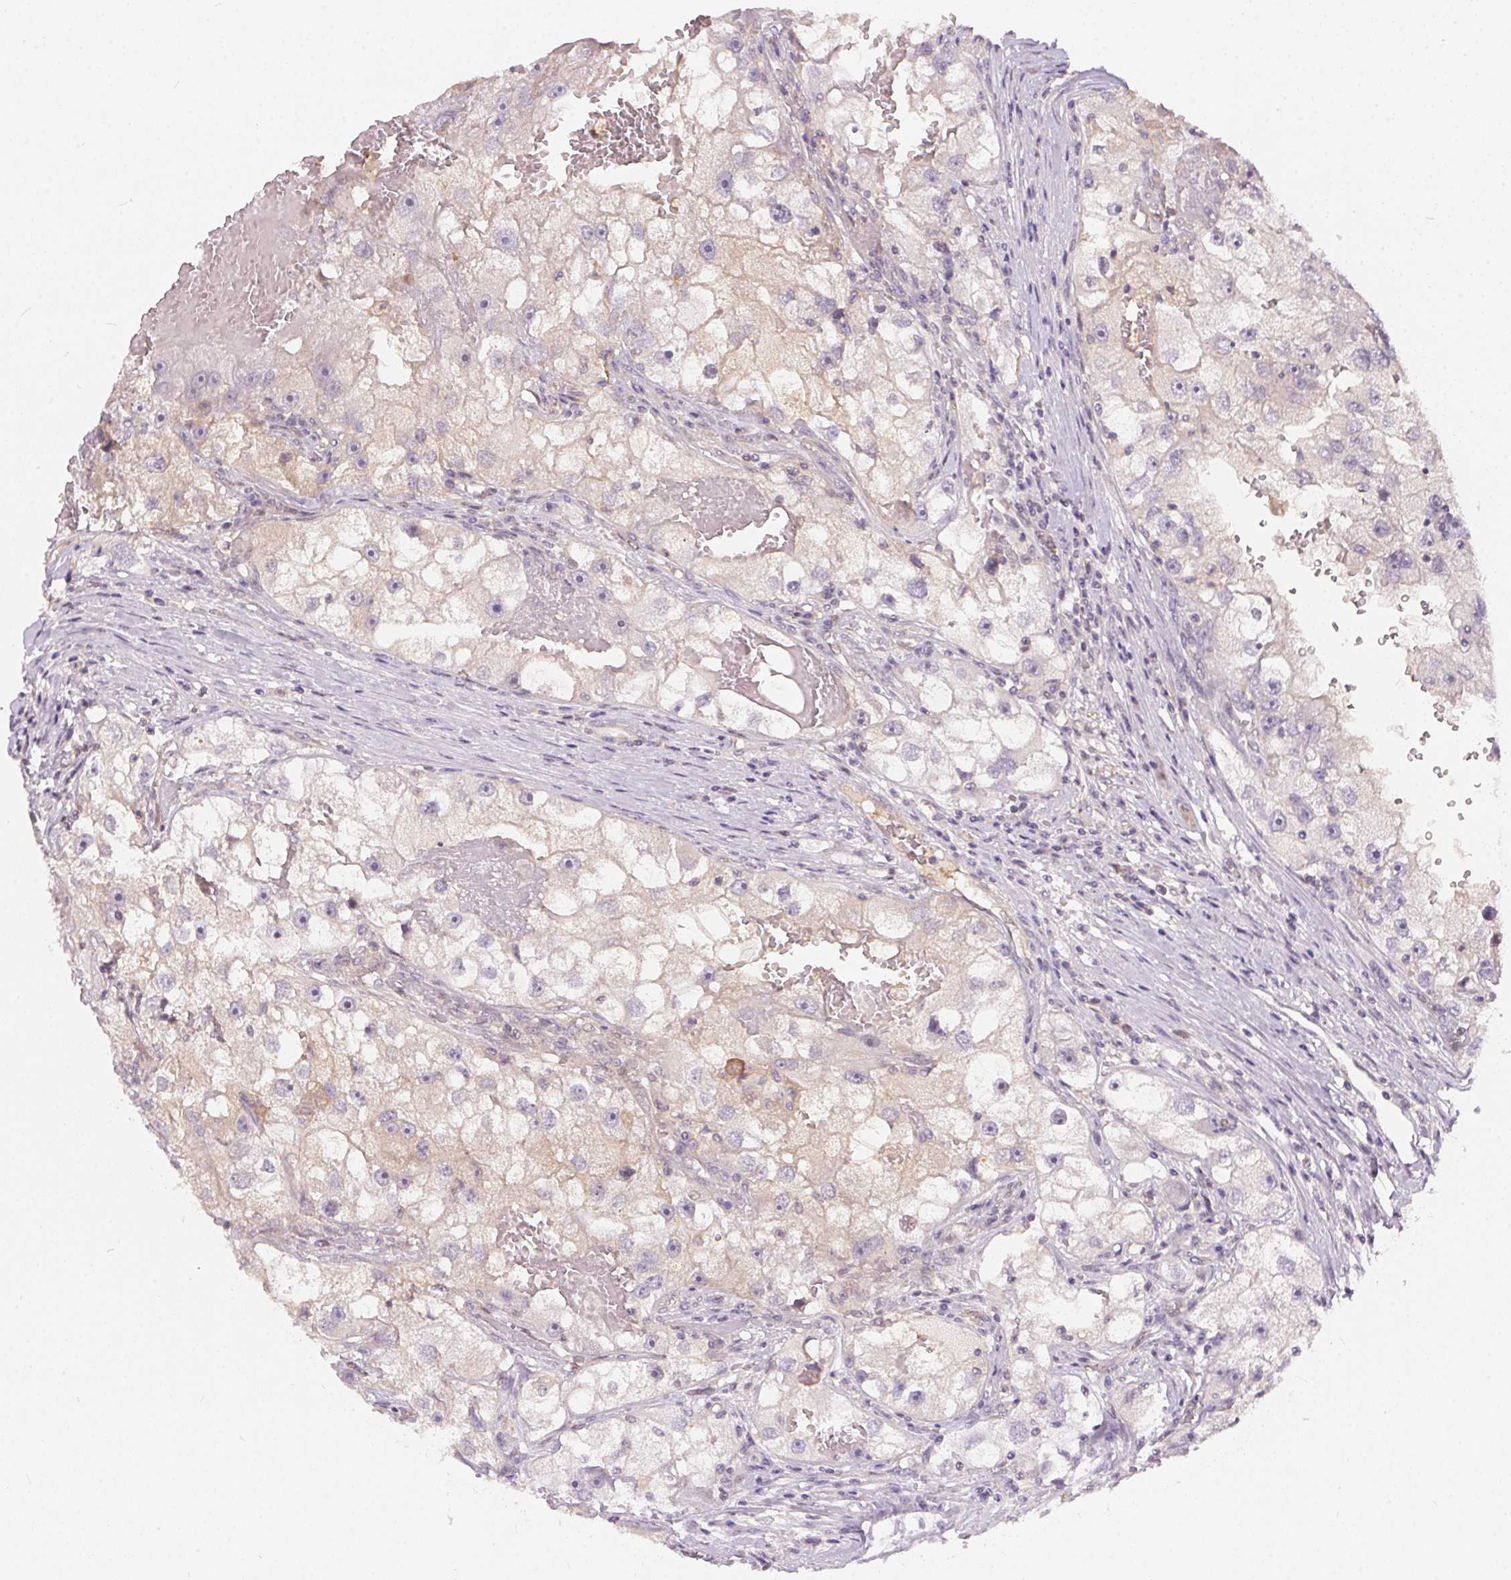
{"staining": {"intensity": "negative", "quantity": "none", "location": "none"}, "tissue": "renal cancer", "cell_type": "Tumor cells", "image_type": "cancer", "snomed": [{"axis": "morphology", "description": "Adenocarcinoma, NOS"}, {"axis": "topography", "description": "Kidney"}], "caption": "IHC photomicrograph of neoplastic tissue: renal cancer stained with DAB exhibits no significant protein positivity in tumor cells. (Brightfield microscopy of DAB (3,3'-diaminobenzidine) immunohistochemistry (IHC) at high magnification).", "gene": "BLMH", "patient": {"sex": "male", "age": 63}}